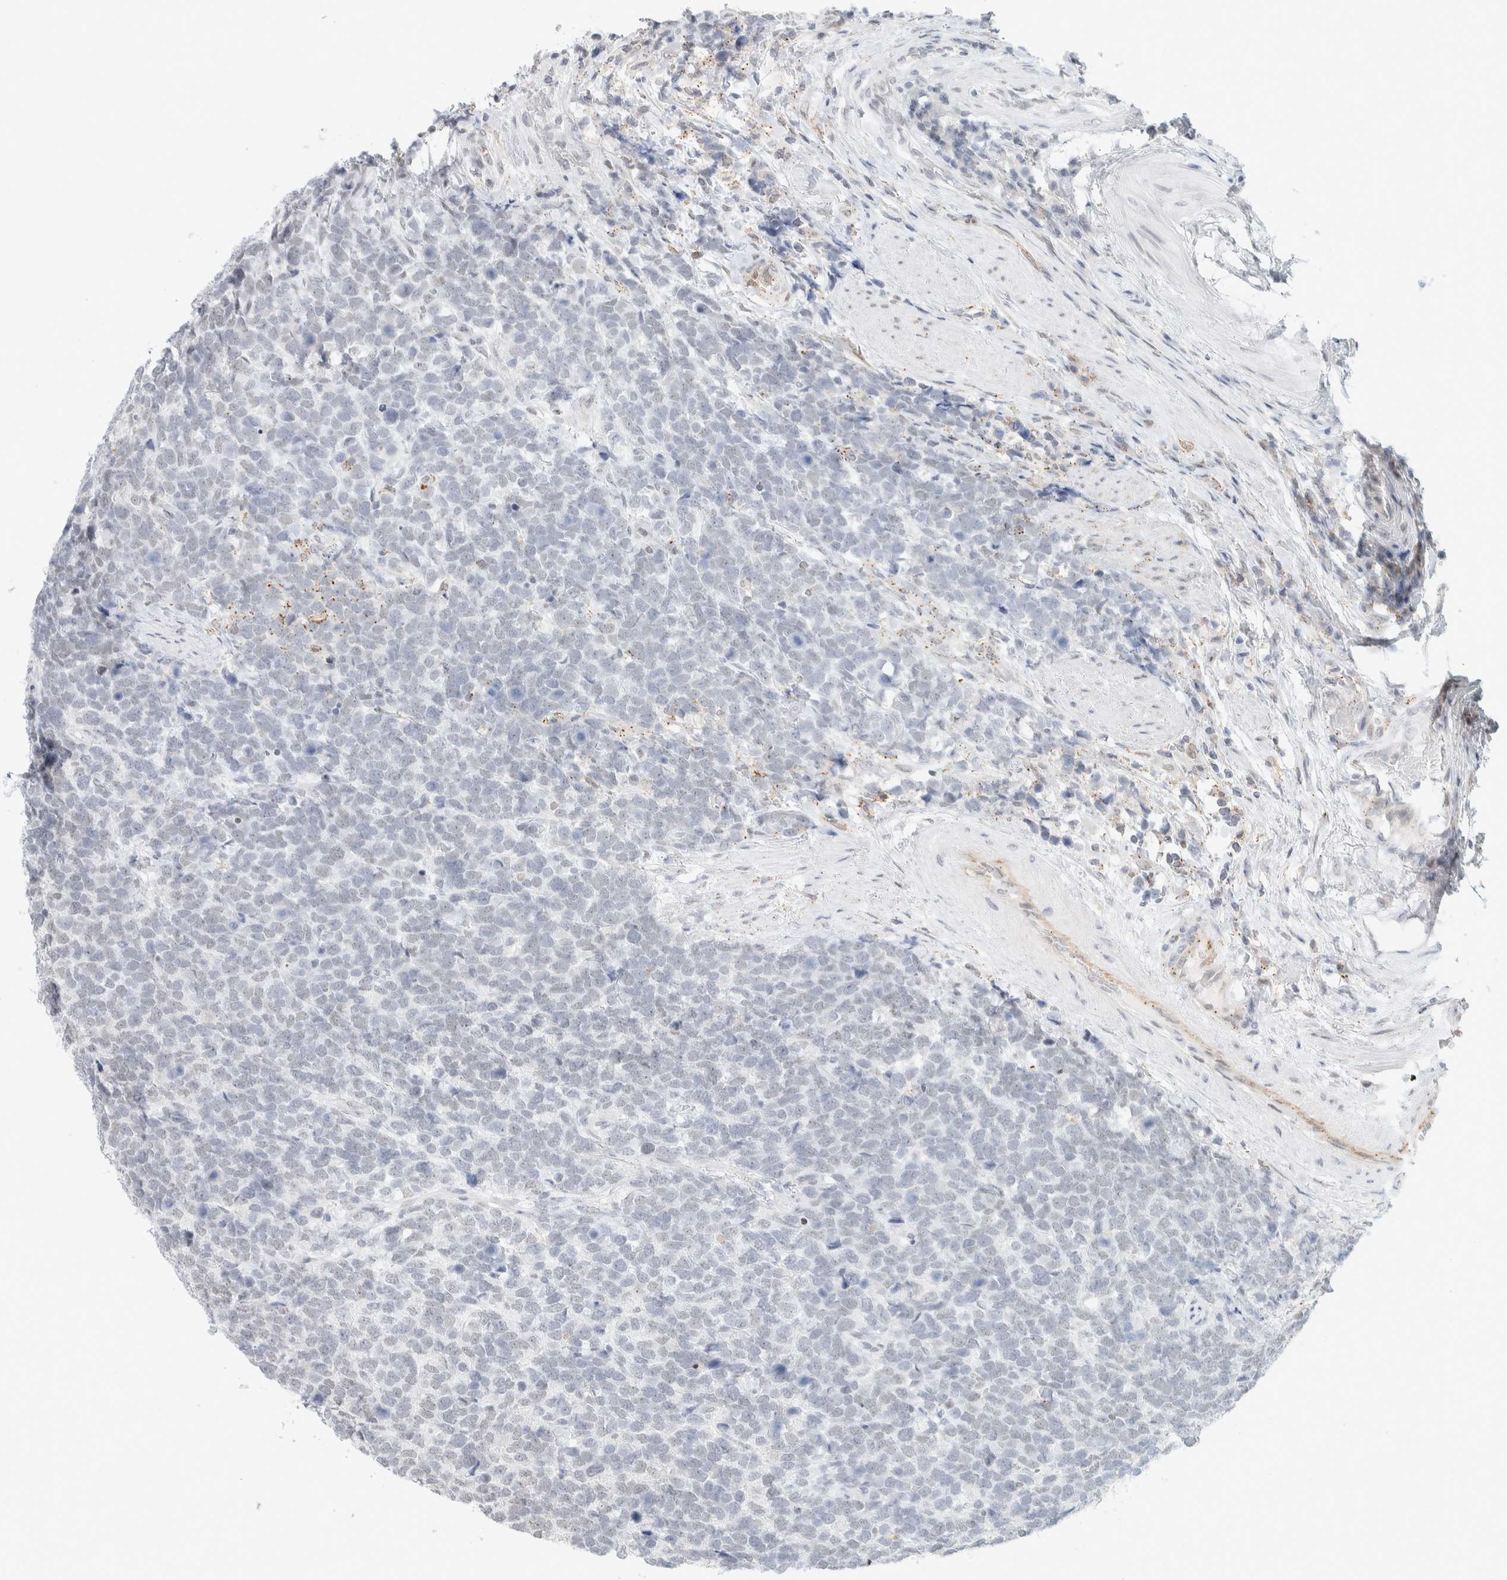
{"staining": {"intensity": "negative", "quantity": "none", "location": "none"}, "tissue": "urothelial cancer", "cell_type": "Tumor cells", "image_type": "cancer", "snomed": [{"axis": "morphology", "description": "Urothelial carcinoma, High grade"}, {"axis": "topography", "description": "Urinary bladder"}], "caption": "Tumor cells show no significant protein expression in high-grade urothelial carcinoma. (Immunohistochemistry, brightfield microscopy, high magnification).", "gene": "CDH17", "patient": {"sex": "female", "age": 82}}